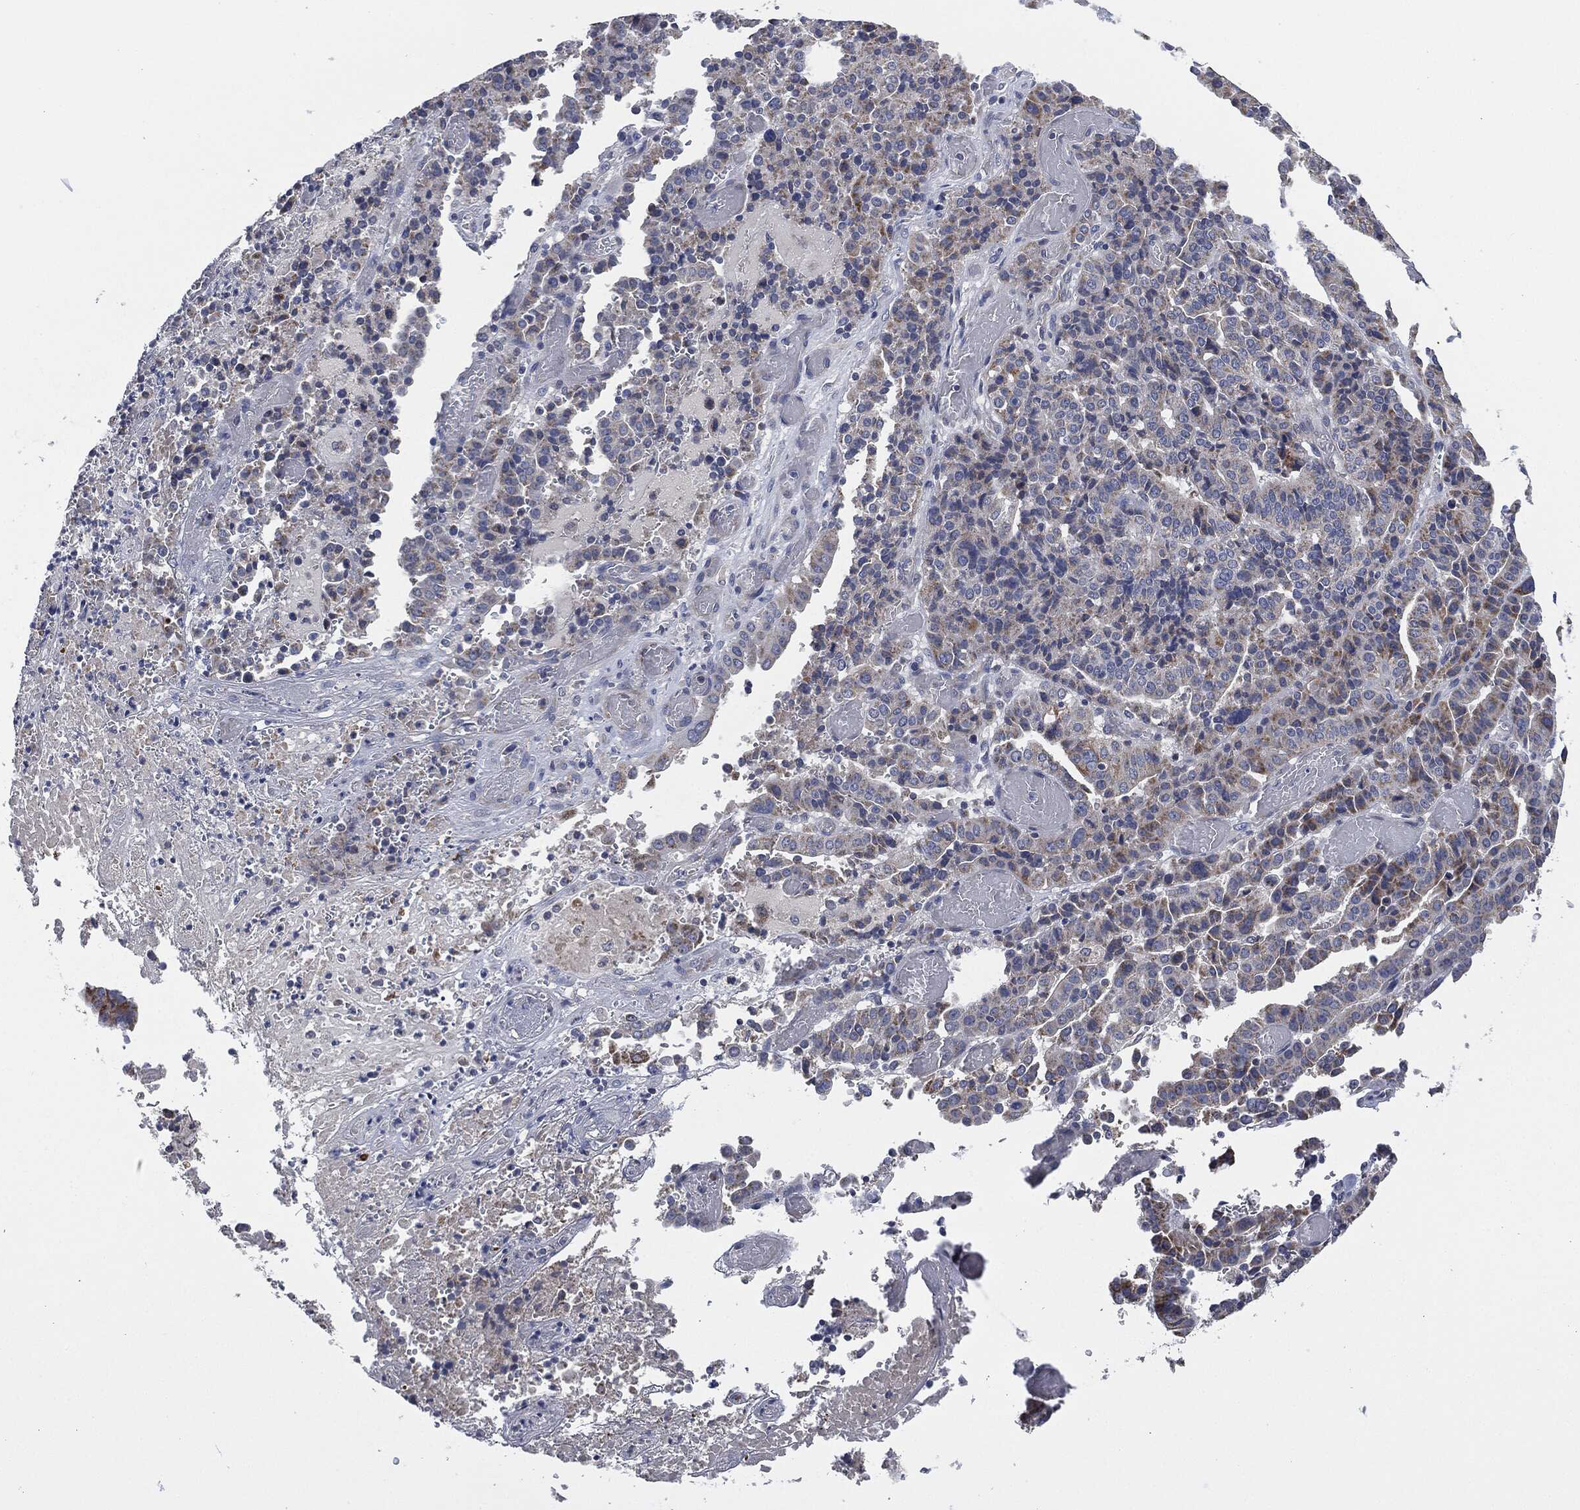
{"staining": {"intensity": "moderate", "quantity": "<25%", "location": "cytoplasmic/membranous"}, "tissue": "stomach cancer", "cell_type": "Tumor cells", "image_type": "cancer", "snomed": [{"axis": "morphology", "description": "Adenocarcinoma, NOS"}, {"axis": "topography", "description": "Stomach"}], "caption": "Moderate cytoplasmic/membranous positivity for a protein is seen in approximately <25% of tumor cells of stomach adenocarcinoma using IHC.", "gene": "SIGLEC9", "patient": {"sex": "male", "age": 48}}